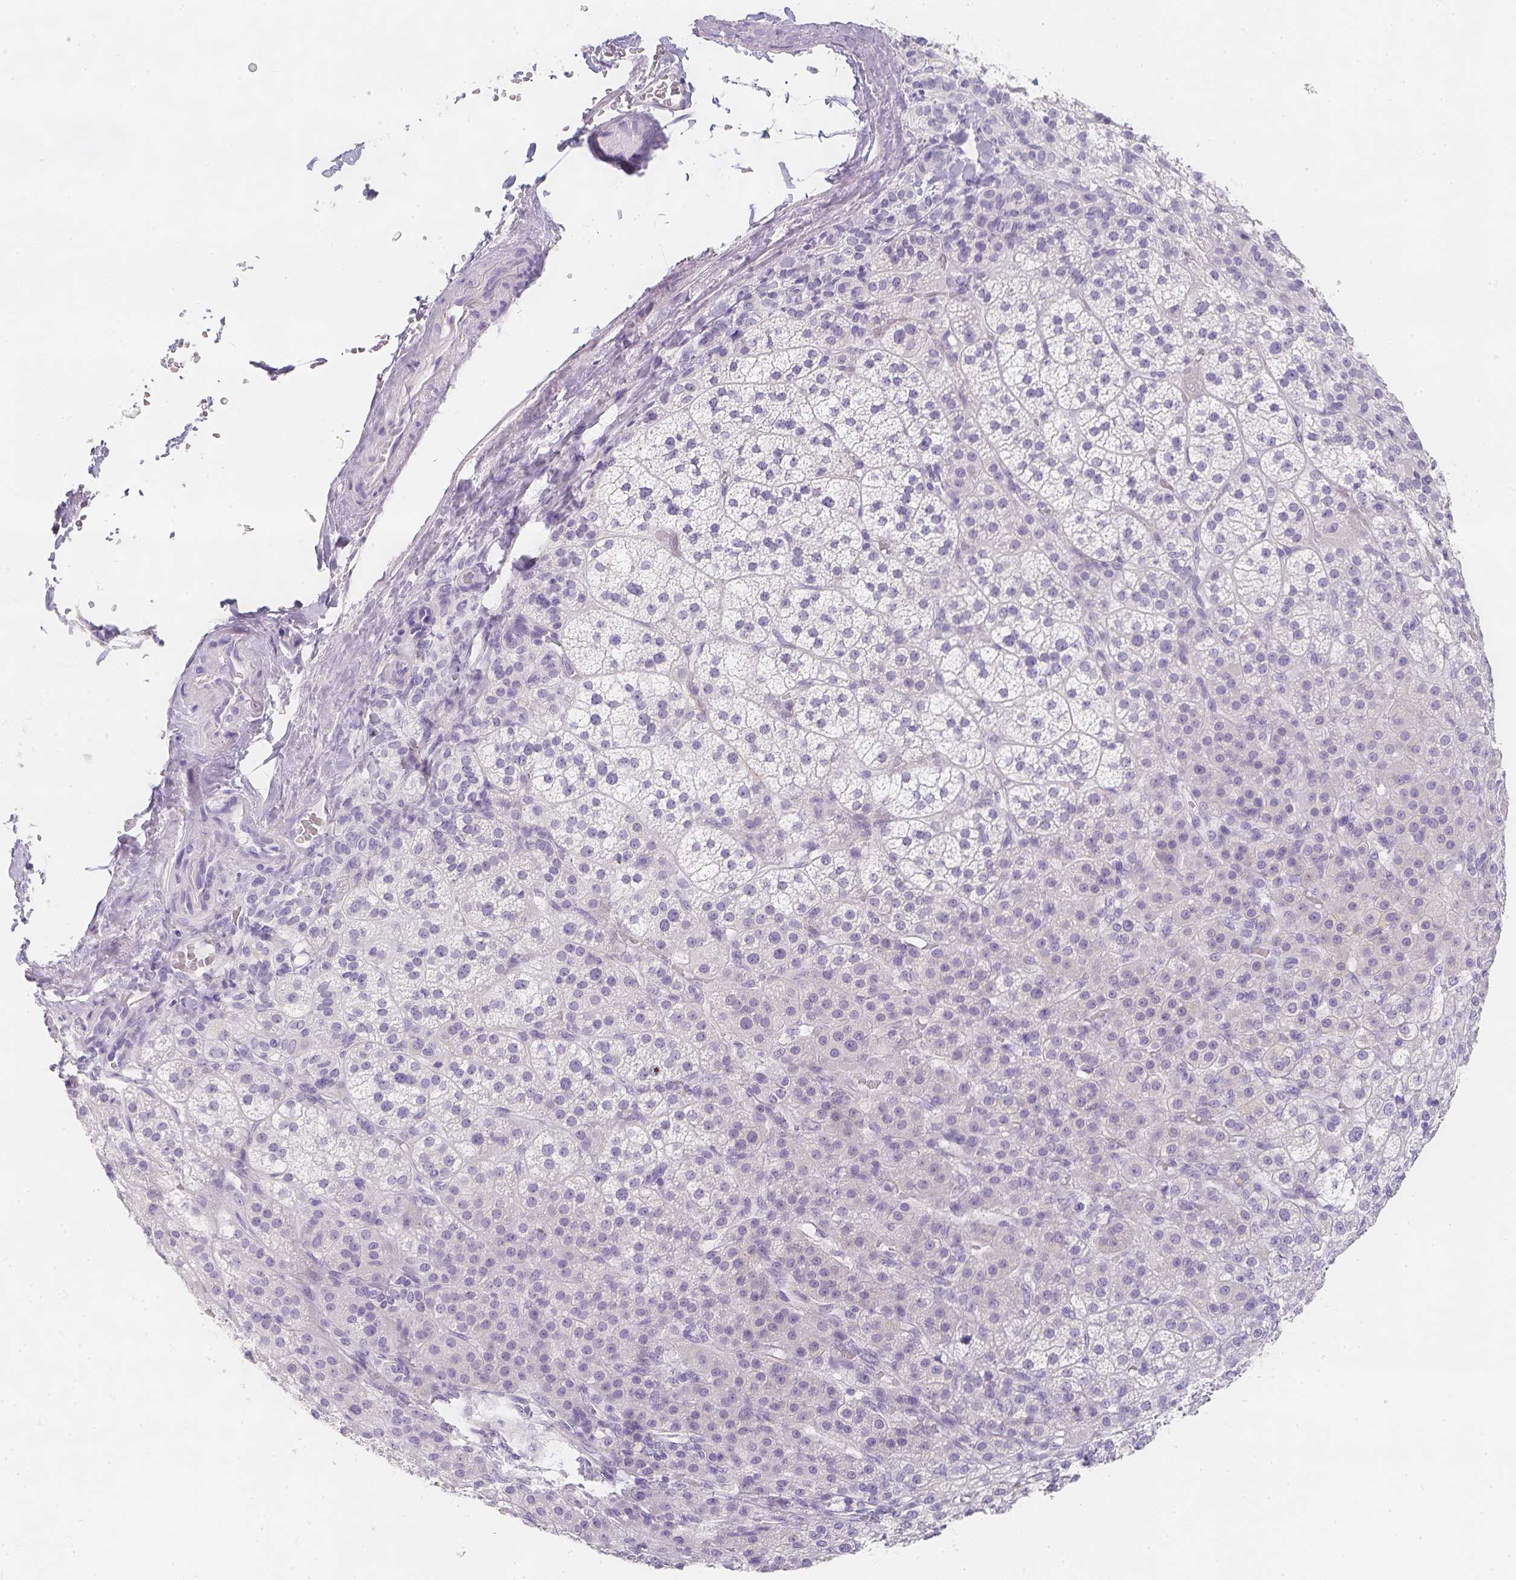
{"staining": {"intensity": "negative", "quantity": "none", "location": "none"}, "tissue": "adrenal gland", "cell_type": "Glandular cells", "image_type": "normal", "snomed": [{"axis": "morphology", "description": "Normal tissue, NOS"}, {"axis": "topography", "description": "Adrenal gland"}], "caption": "Histopathology image shows no significant protein positivity in glandular cells of unremarkable adrenal gland. (Stains: DAB (3,3'-diaminobenzidine) immunohistochemistry with hematoxylin counter stain, Microscopy: brightfield microscopy at high magnification).", "gene": "SLC18A1", "patient": {"sex": "female", "age": 60}}